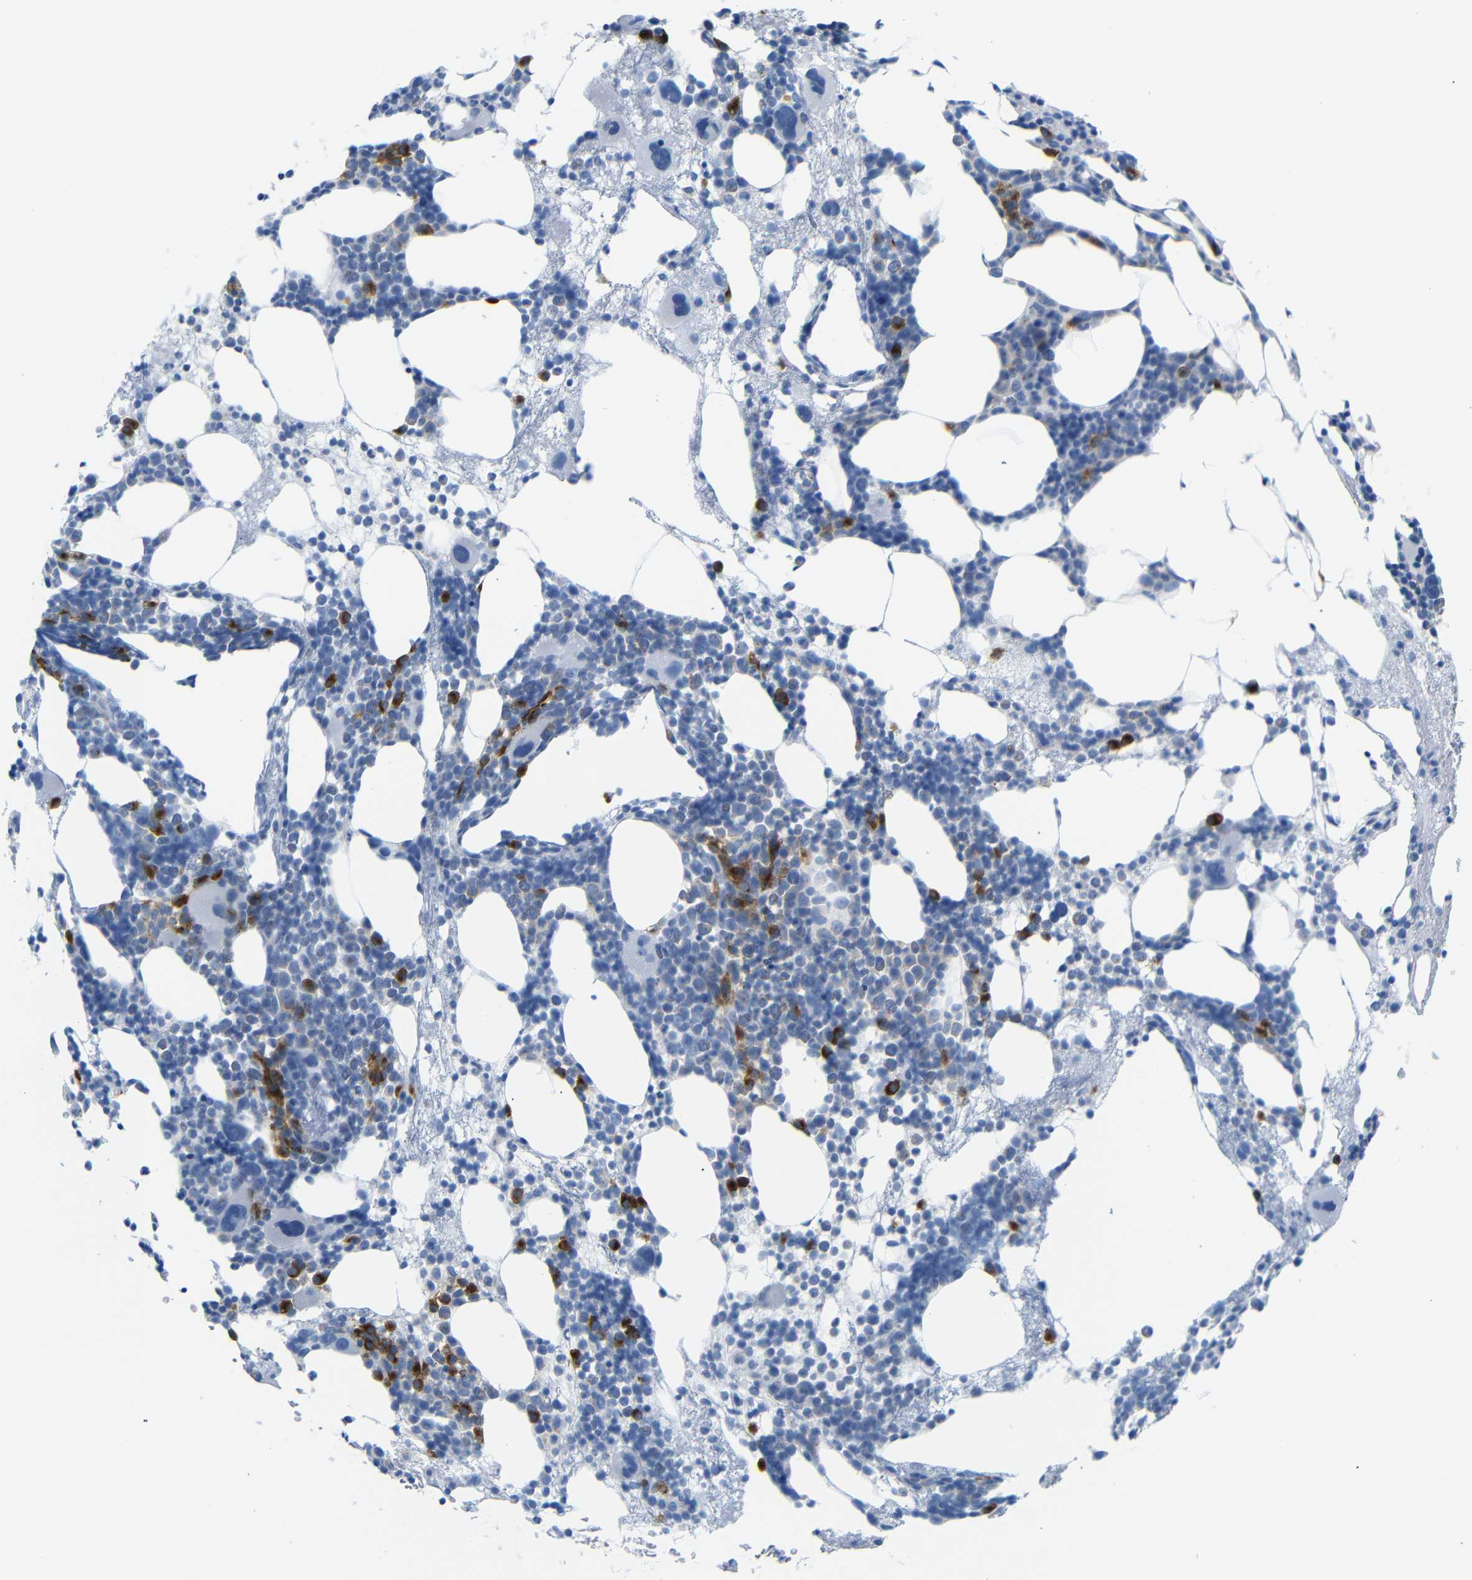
{"staining": {"intensity": "strong", "quantity": "<25%", "location": "cytoplasmic/membranous"}, "tissue": "bone marrow", "cell_type": "Hematopoietic cells", "image_type": "normal", "snomed": [{"axis": "morphology", "description": "Normal tissue, NOS"}, {"axis": "morphology", "description": "Inflammation, NOS"}, {"axis": "topography", "description": "Bone marrow"}], "caption": "Approximately <25% of hematopoietic cells in normal bone marrow demonstrate strong cytoplasmic/membranous protein expression as visualized by brown immunohistochemical staining.", "gene": "FCRL1", "patient": {"sex": "female", "age": 76}}